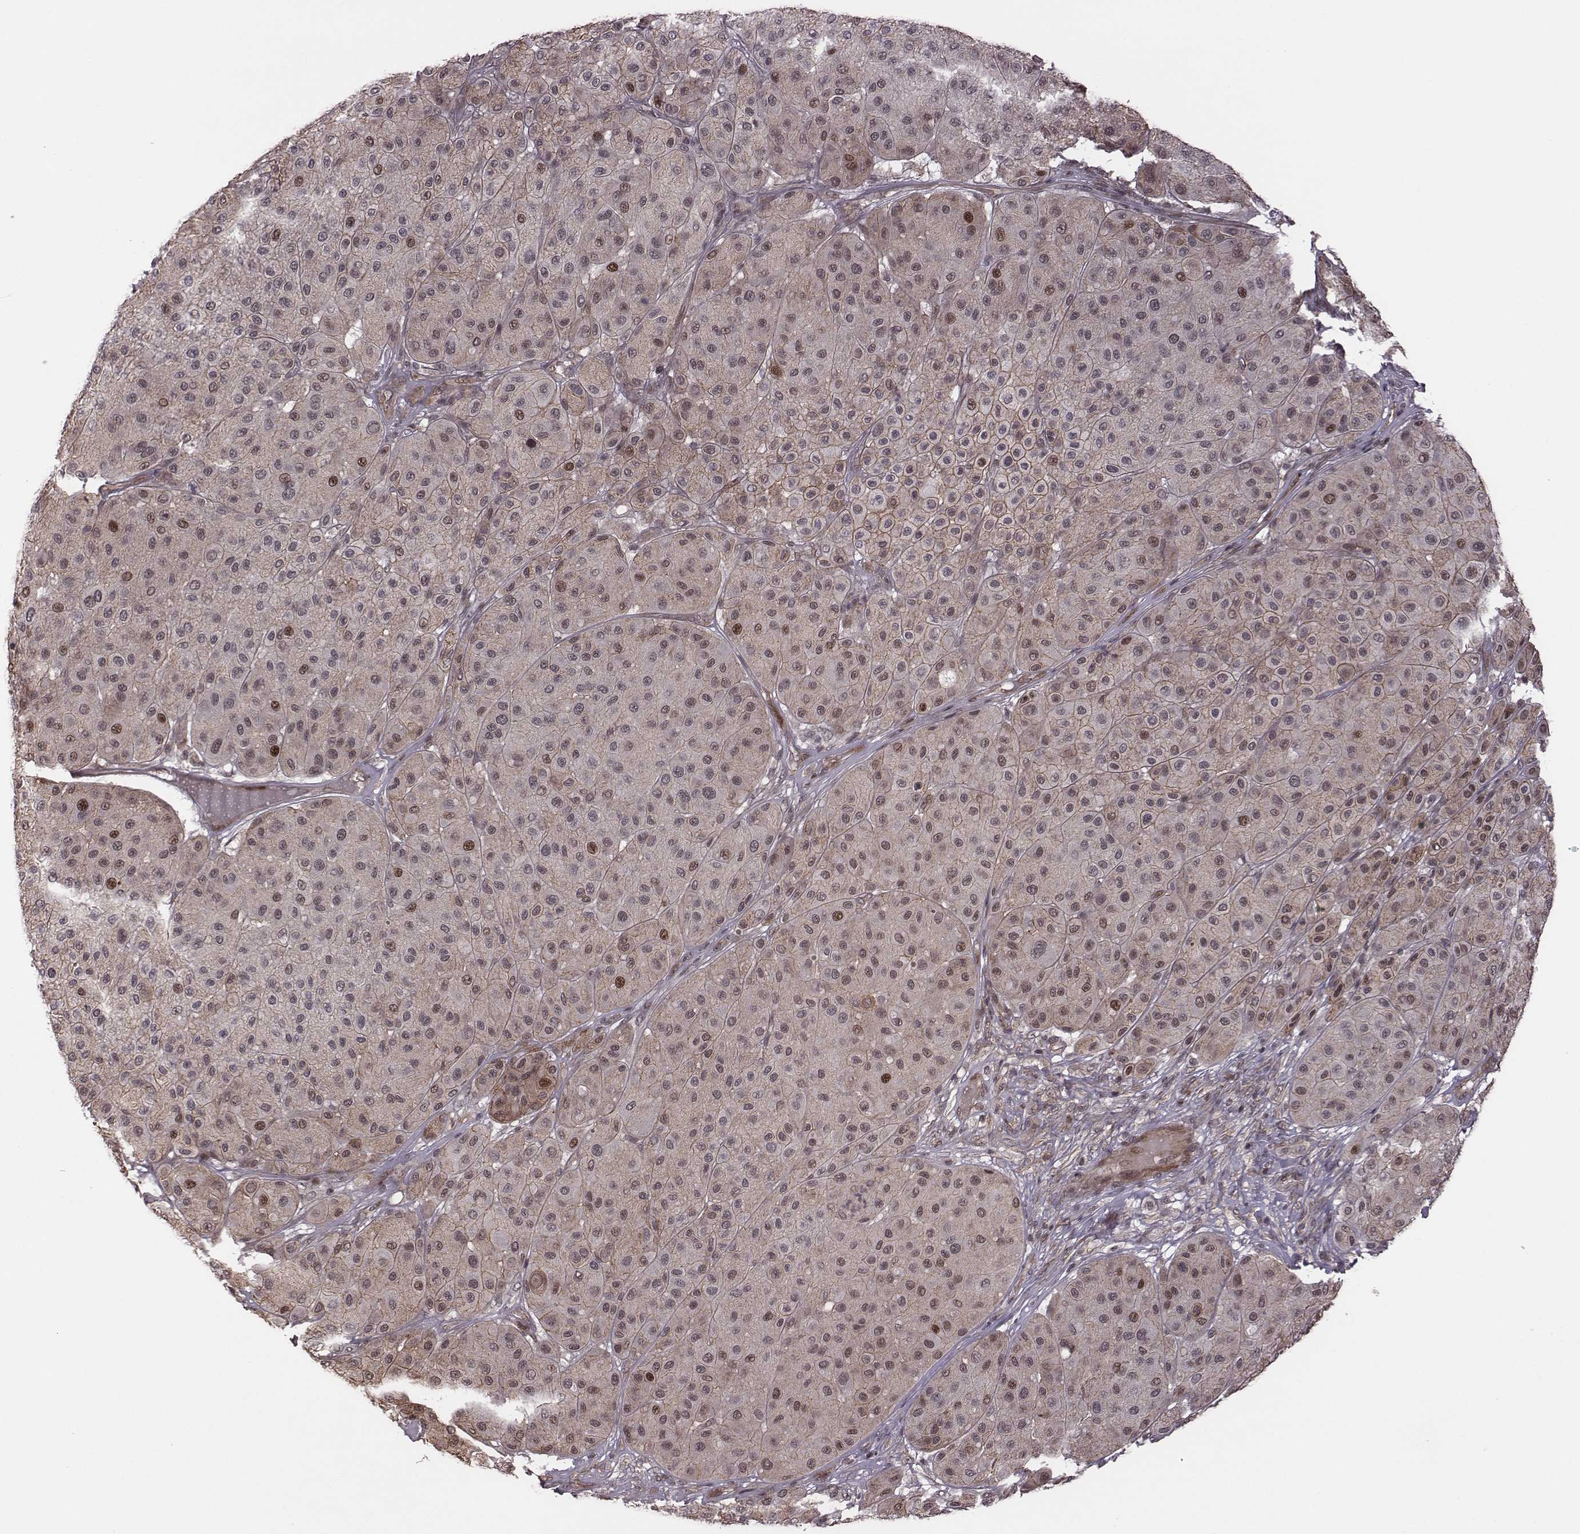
{"staining": {"intensity": "moderate", "quantity": "<25%", "location": "nuclear"}, "tissue": "melanoma", "cell_type": "Tumor cells", "image_type": "cancer", "snomed": [{"axis": "morphology", "description": "Malignant melanoma, Metastatic site"}, {"axis": "topography", "description": "Smooth muscle"}], "caption": "Human malignant melanoma (metastatic site) stained for a protein (brown) reveals moderate nuclear positive positivity in approximately <25% of tumor cells.", "gene": "RPL3", "patient": {"sex": "male", "age": 41}}